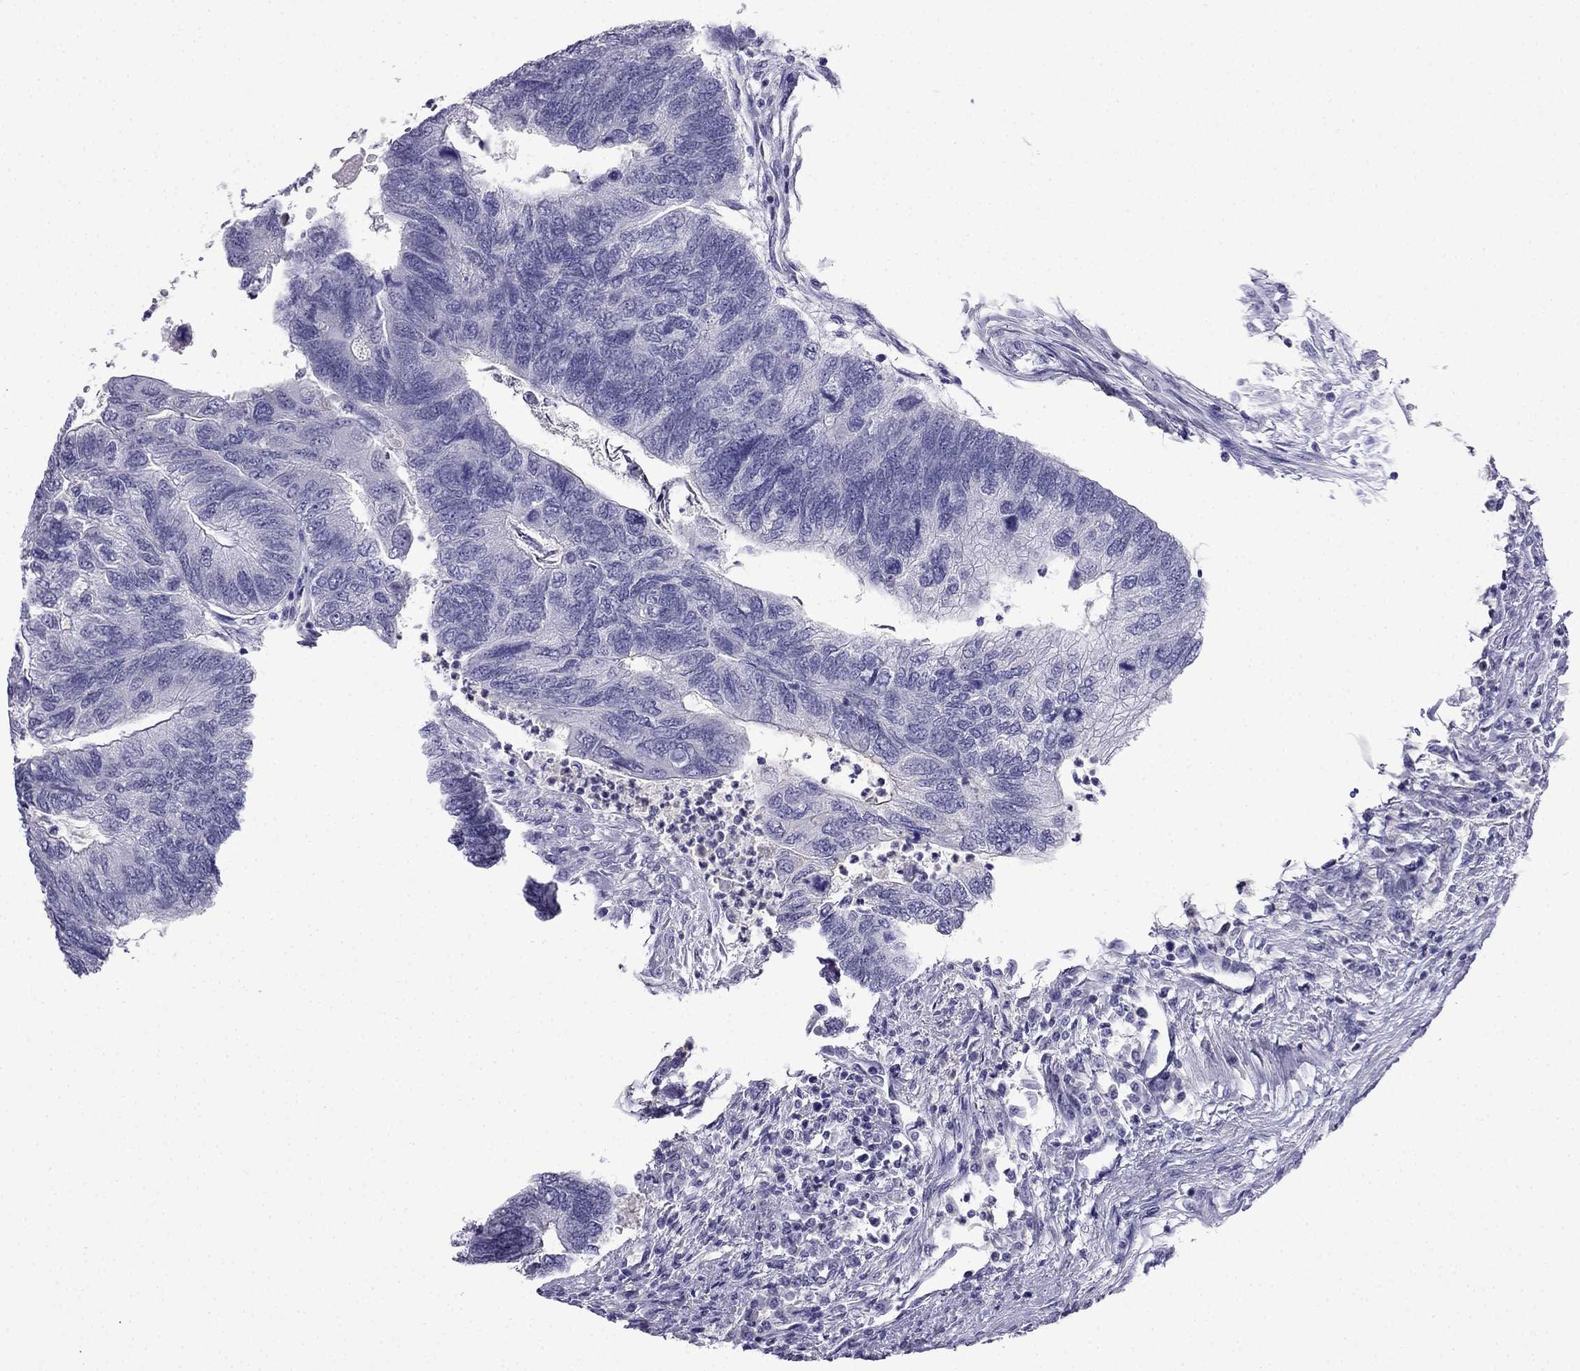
{"staining": {"intensity": "negative", "quantity": "none", "location": "none"}, "tissue": "colorectal cancer", "cell_type": "Tumor cells", "image_type": "cancer", "snomed": [{"axis": "morphology", "description": "Adenocarcinoma, NOS"}, {"axis": "topography", "description": "Colon"}], "caption": "IHC photomicrograph of neoplastic tissue: human colorectal adenocarcinoma stained with DAB shows no significant protein expression in tumor cells.", "gene": "CDHR4", "patient": {"sex": "female", "age": 67}}